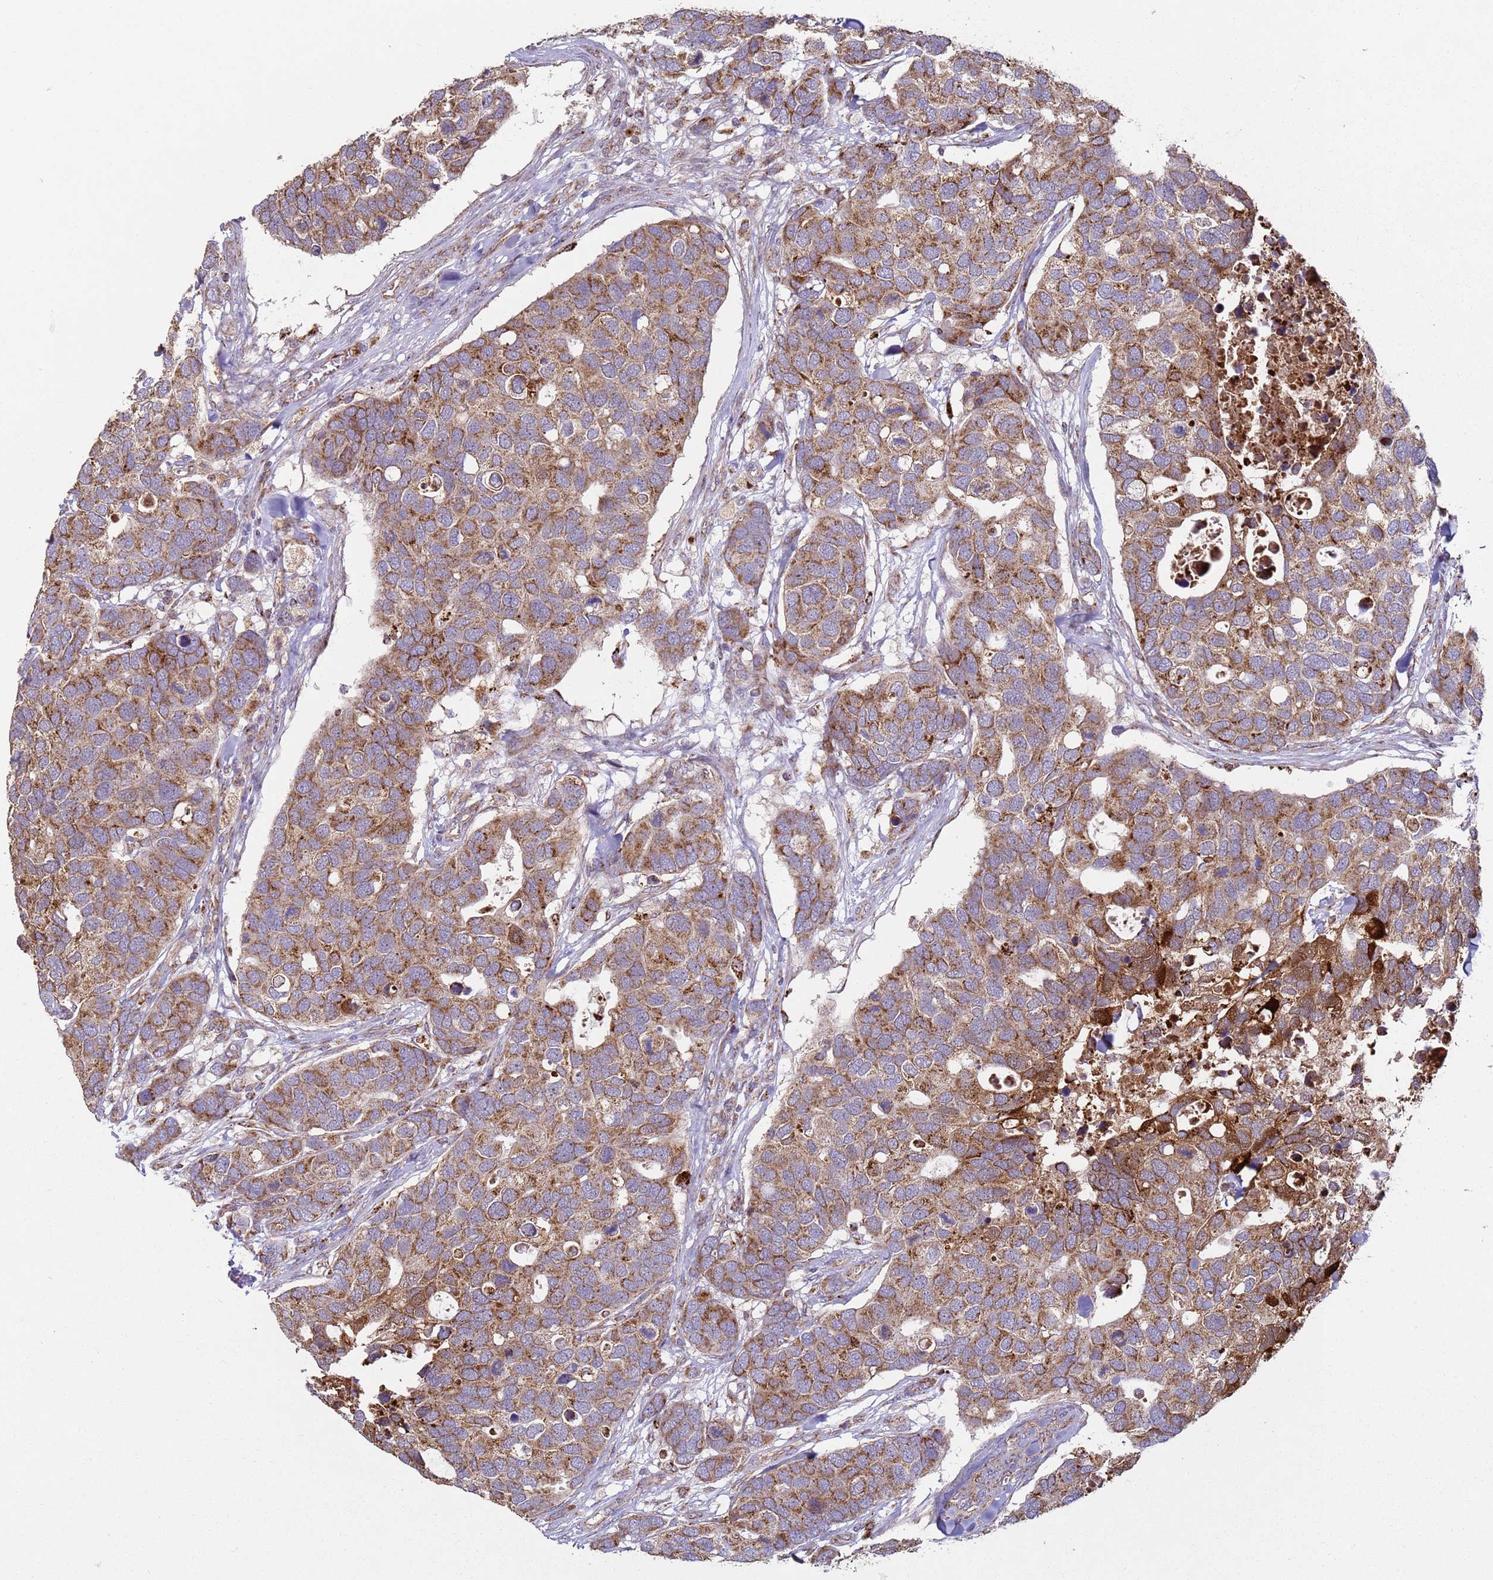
{"staining": {"intensity": "moderate", "quantity": ">75%", "location": "cytoplasmic/membranous"}, "tissue": "breast cancer", "cell_type": "Tumor cells", "image_type": "cancer", "snomed": [{"axis": "morphology", "description": "Duct carcinoma"}, {"axis": "topography", "description": "Breast"}], "caption": "Protein expression analysis of breast cancer (infiltrating ductal carcinoma) shows moderate cytoplasmic/membranous positivity in approximately >75% of tumor cells.", "gene": "FBXO33", "patient": {"sex": "female", "age": 83}}